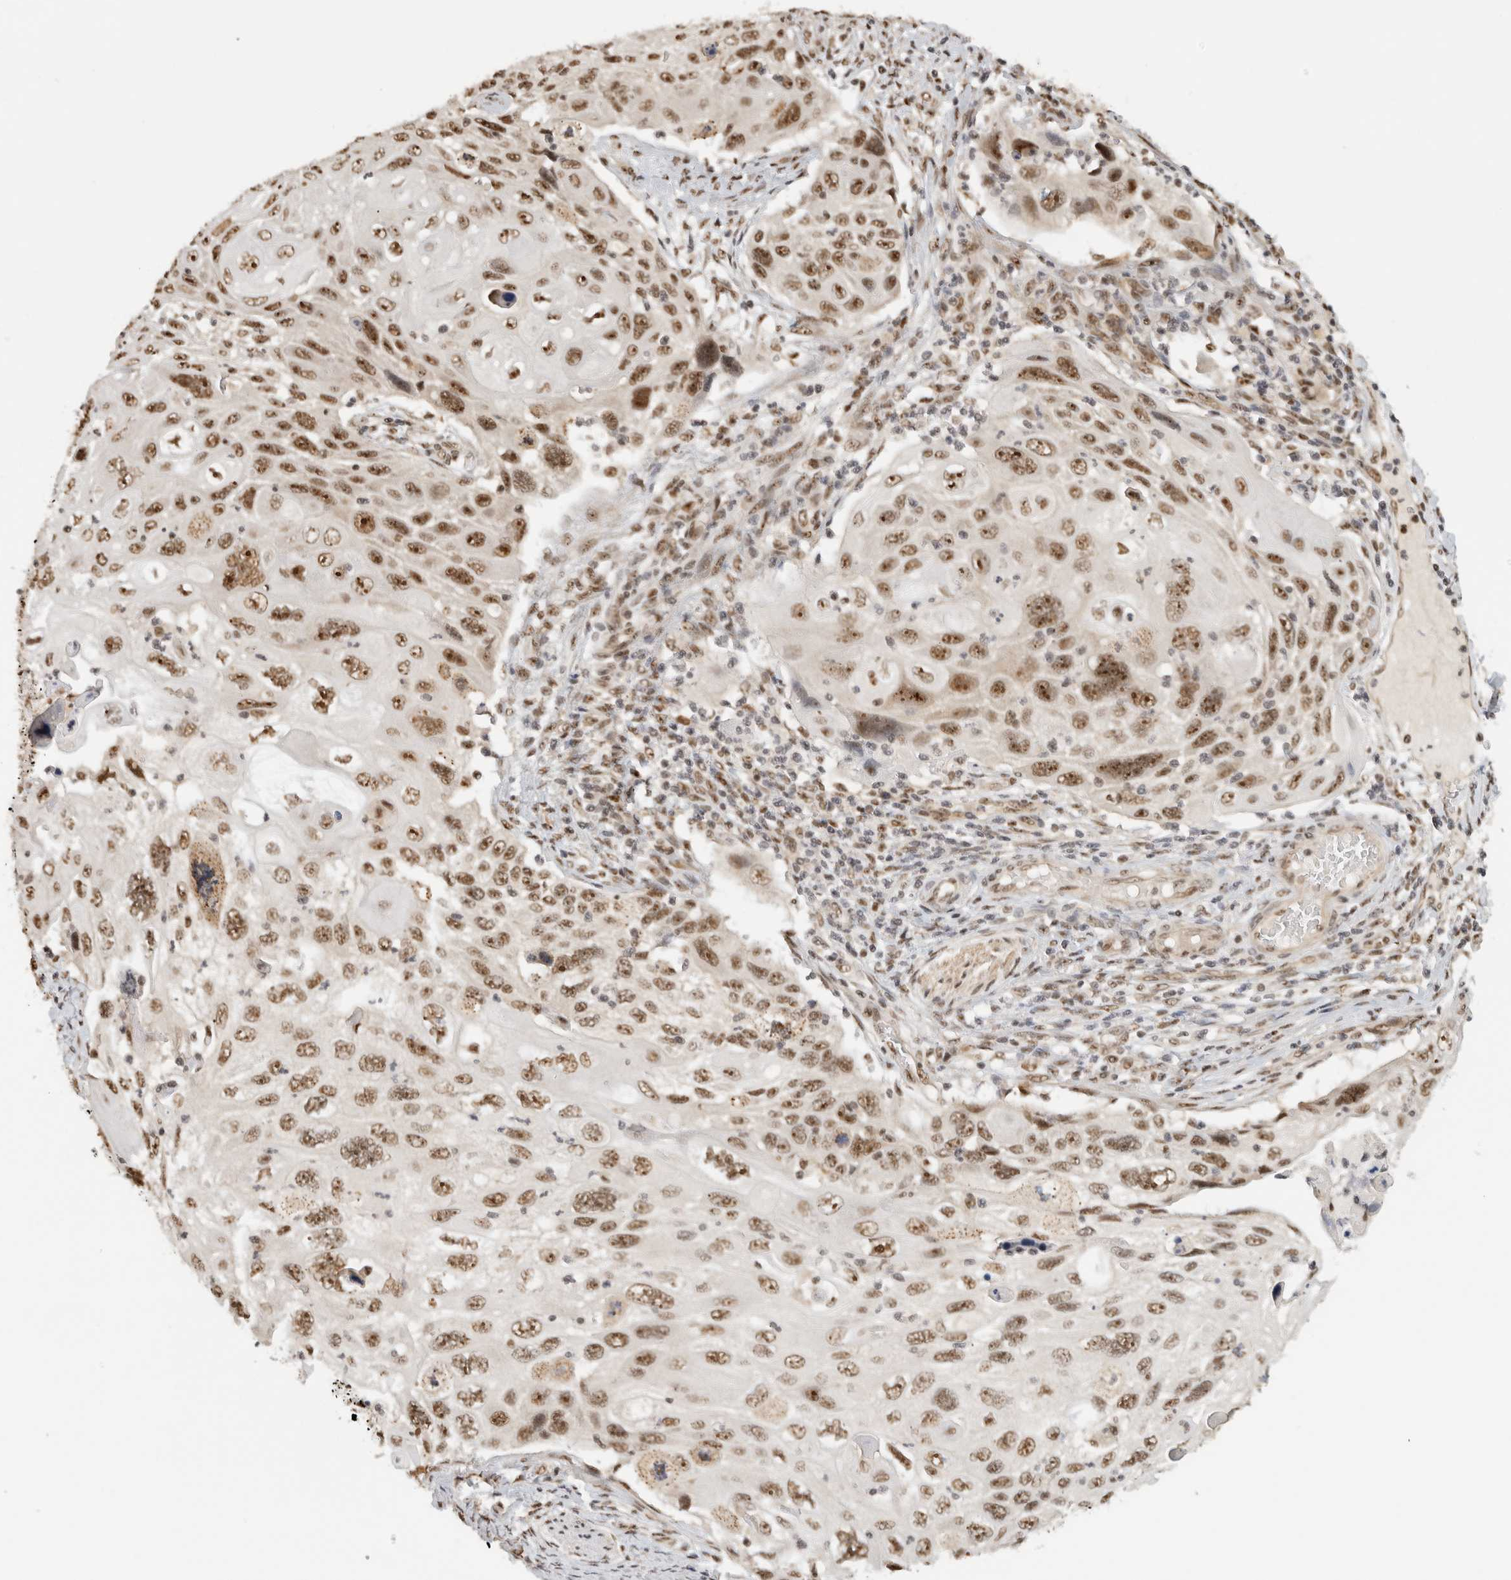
{"staining": {"intensity": "moderate", "quantity": ">75%", "location": "nuclear"}, "tissue": "cervical cancer", "cell_type": "Tumor cells", "image_type": "cancer", "snomed": [{"axis": "morphology", "description": "Squamous cell carcinoma, NOS"}, {"axis": "topography", "description": "Cervix"}], "caption": "Immunohistochemistry (IHC) (DAB (3,3'-diaminobenzidine)) staining of cervical cancer (squamous cell carcinoma) displays moderate nuclear protein expression in approximately >75% of tumor cells.", "gene": "EBNA1BP2", "patient": {"sex": "female", "age": 70}}